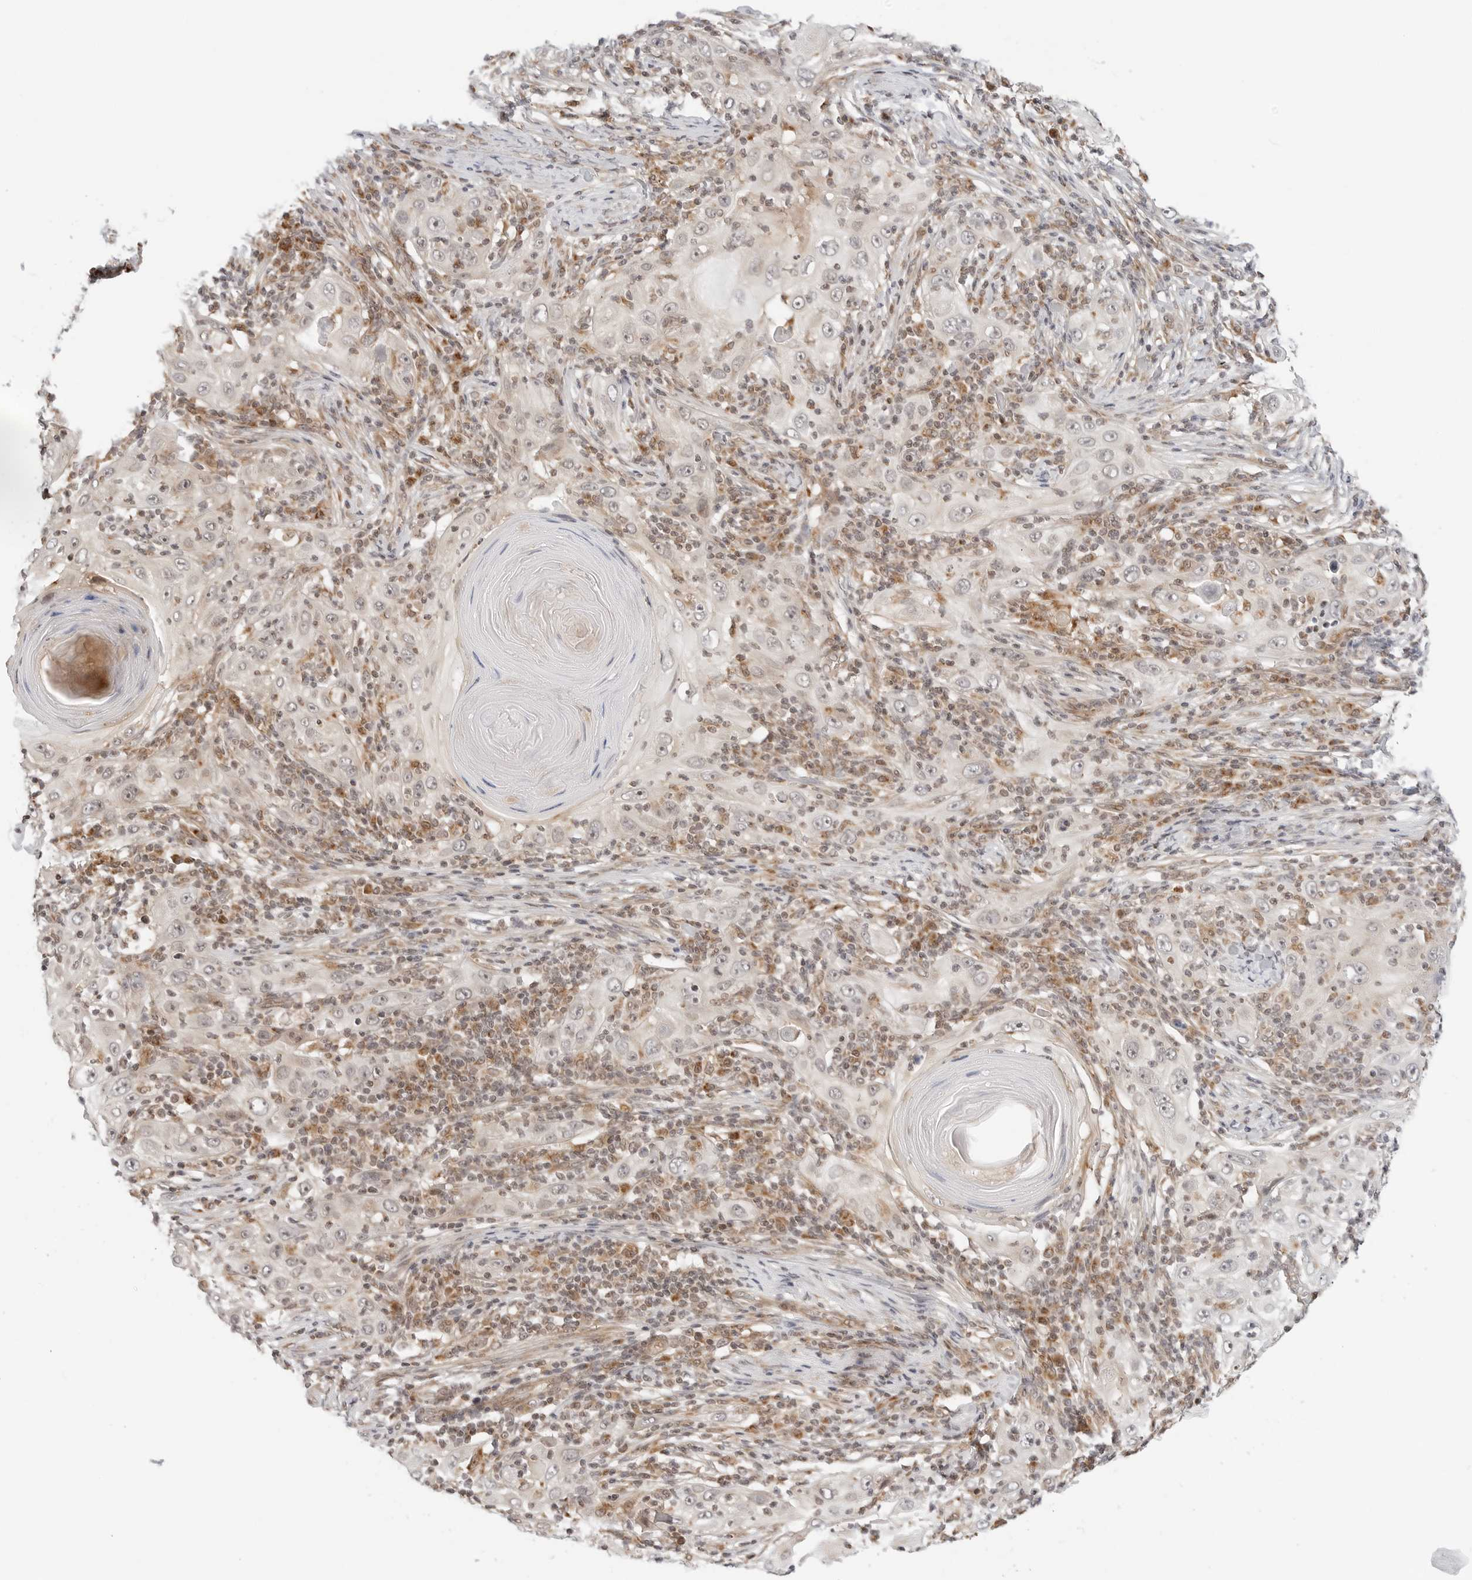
{"staining": {"intensity": "weak", "quantity": "<25%", "location": "cytoplasmic/membranous"}, "tissue": "skin cancer", "cell_type": "Tumor cells", "image_type": "cancer", "snomed": [{"axis": "morphology", "description": "Squamous cell carcinoma, NOS"}, {"axis": "topography", "description": "Skin"}], "caption": "There is no significant staining in tumor cells of squamous cell carcinoma (skin).", "gene": "POLR3GL", "patient": {"sex": "female", "age": 88}}